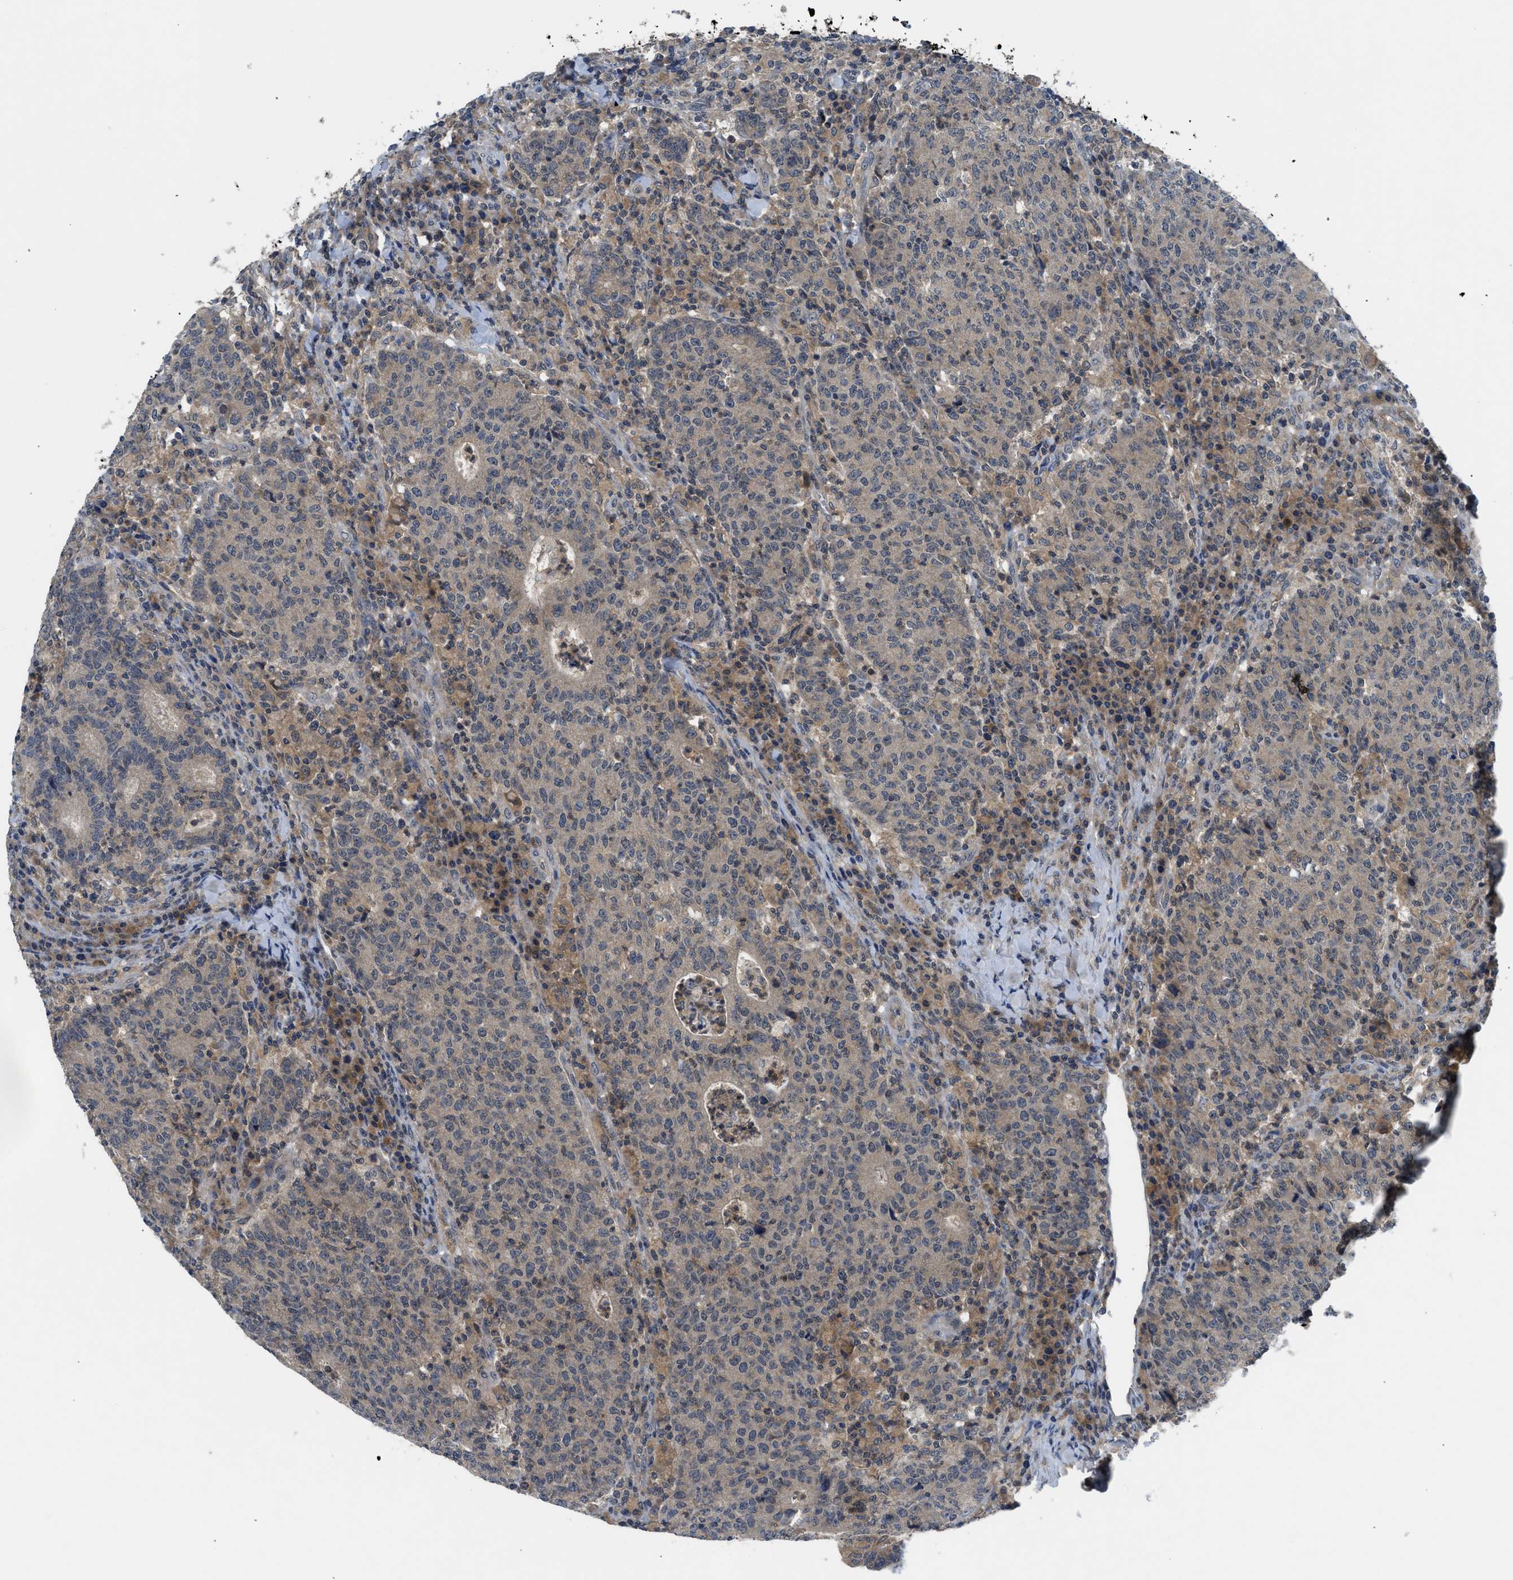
{"staining": {"intensity": "weak", "quantity": ">75%", "location": "cytoplasmic/membranous"}, "tissue": "colorectal cancer", "cell_type": "Tumor cells", "image_type": "cancer", "snomed": [{"axis": "morphology", "description": "Adenocarcinoma, NOS"}, {"axis": "topography", "description": "Colon"}], "caption": "High-magnification brightfield microscopy of adenocarcinoma (colorectal) stained with DAB (brown) and counterstained with hematoxylin (blue). tumor cells exhibit weak cytoplasmic/membranous positivity is seen in approximately>75% of cells.", "gene": "PDE7A", "patient": {"sex": "female", "age": 75}}